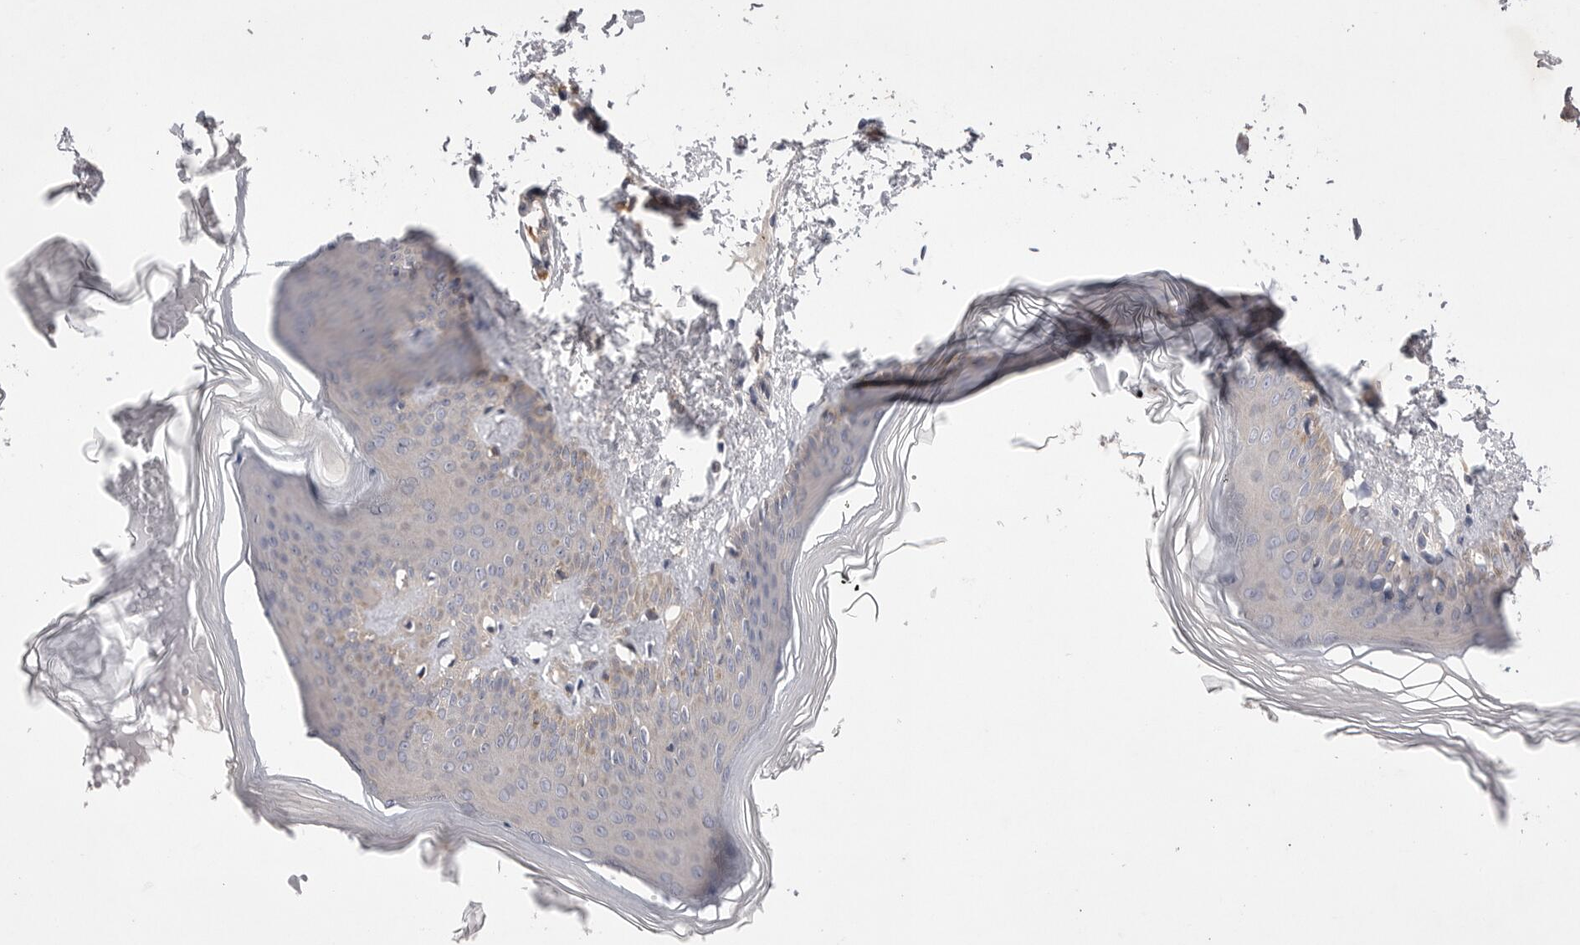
{"staining": {"intensity": "negative", "quantity": "none", "location": "none"}, "tissue": "skin", "cell_type": "Fibroblasts", "image_type": "normal", "snomed": [{"axis": "morphology", "description": "Normal tissue, NOS"}, {"axis": "topography", "description": "Skin"}], "caption": "Skin was stained to show a protein in brown. There is no significant expression in fibroblasts. (IHC, brightfield microscopy, high magnification).", "gene": "VAC14", "patient": {"sex": "female", "age": 27}}